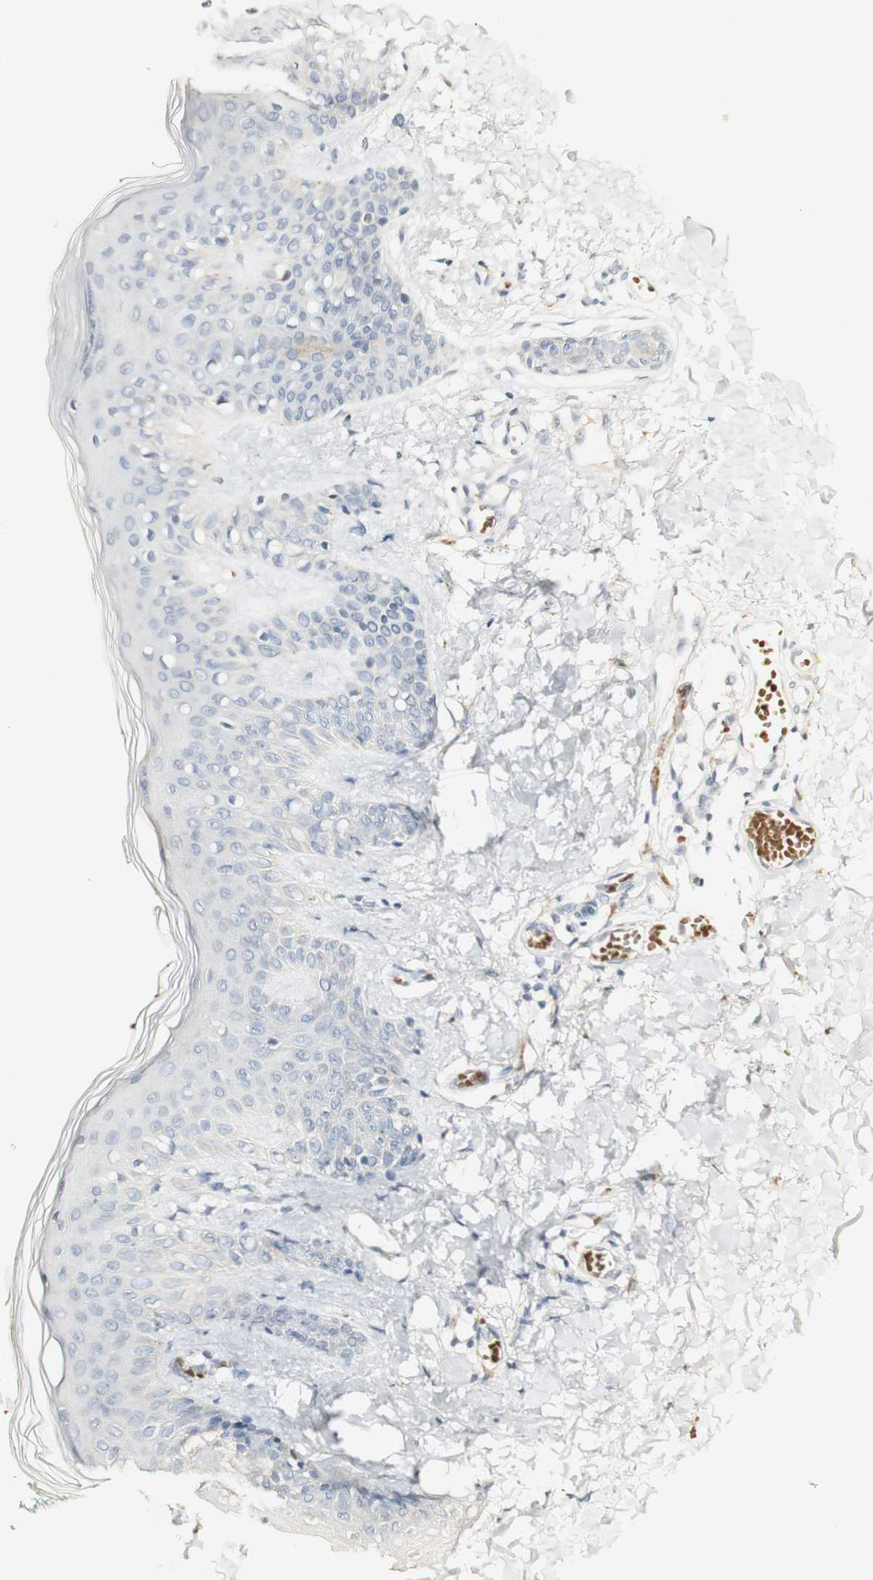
{"staining": {"intensity": "negative", "quantity": "none", "location": "none"}, "tissue": "skin", "cell_type": "Fibroblasts", "image_type": "normal", "snomed": [{"axis": "morphology", "description": "Normal tissue, NOS"}, {"axis": "topography", "description": "Skin"}], "caption": "The photomicrograph shows no significant expression in fibroblasts of skin. (Stains: DAB immunohistochemistry with hematoxylin counter stain, Microscopy: brightfield microscopy at high magnification).", "gene": "SYT7", "patient": {"sex": "male", "age": 16}}